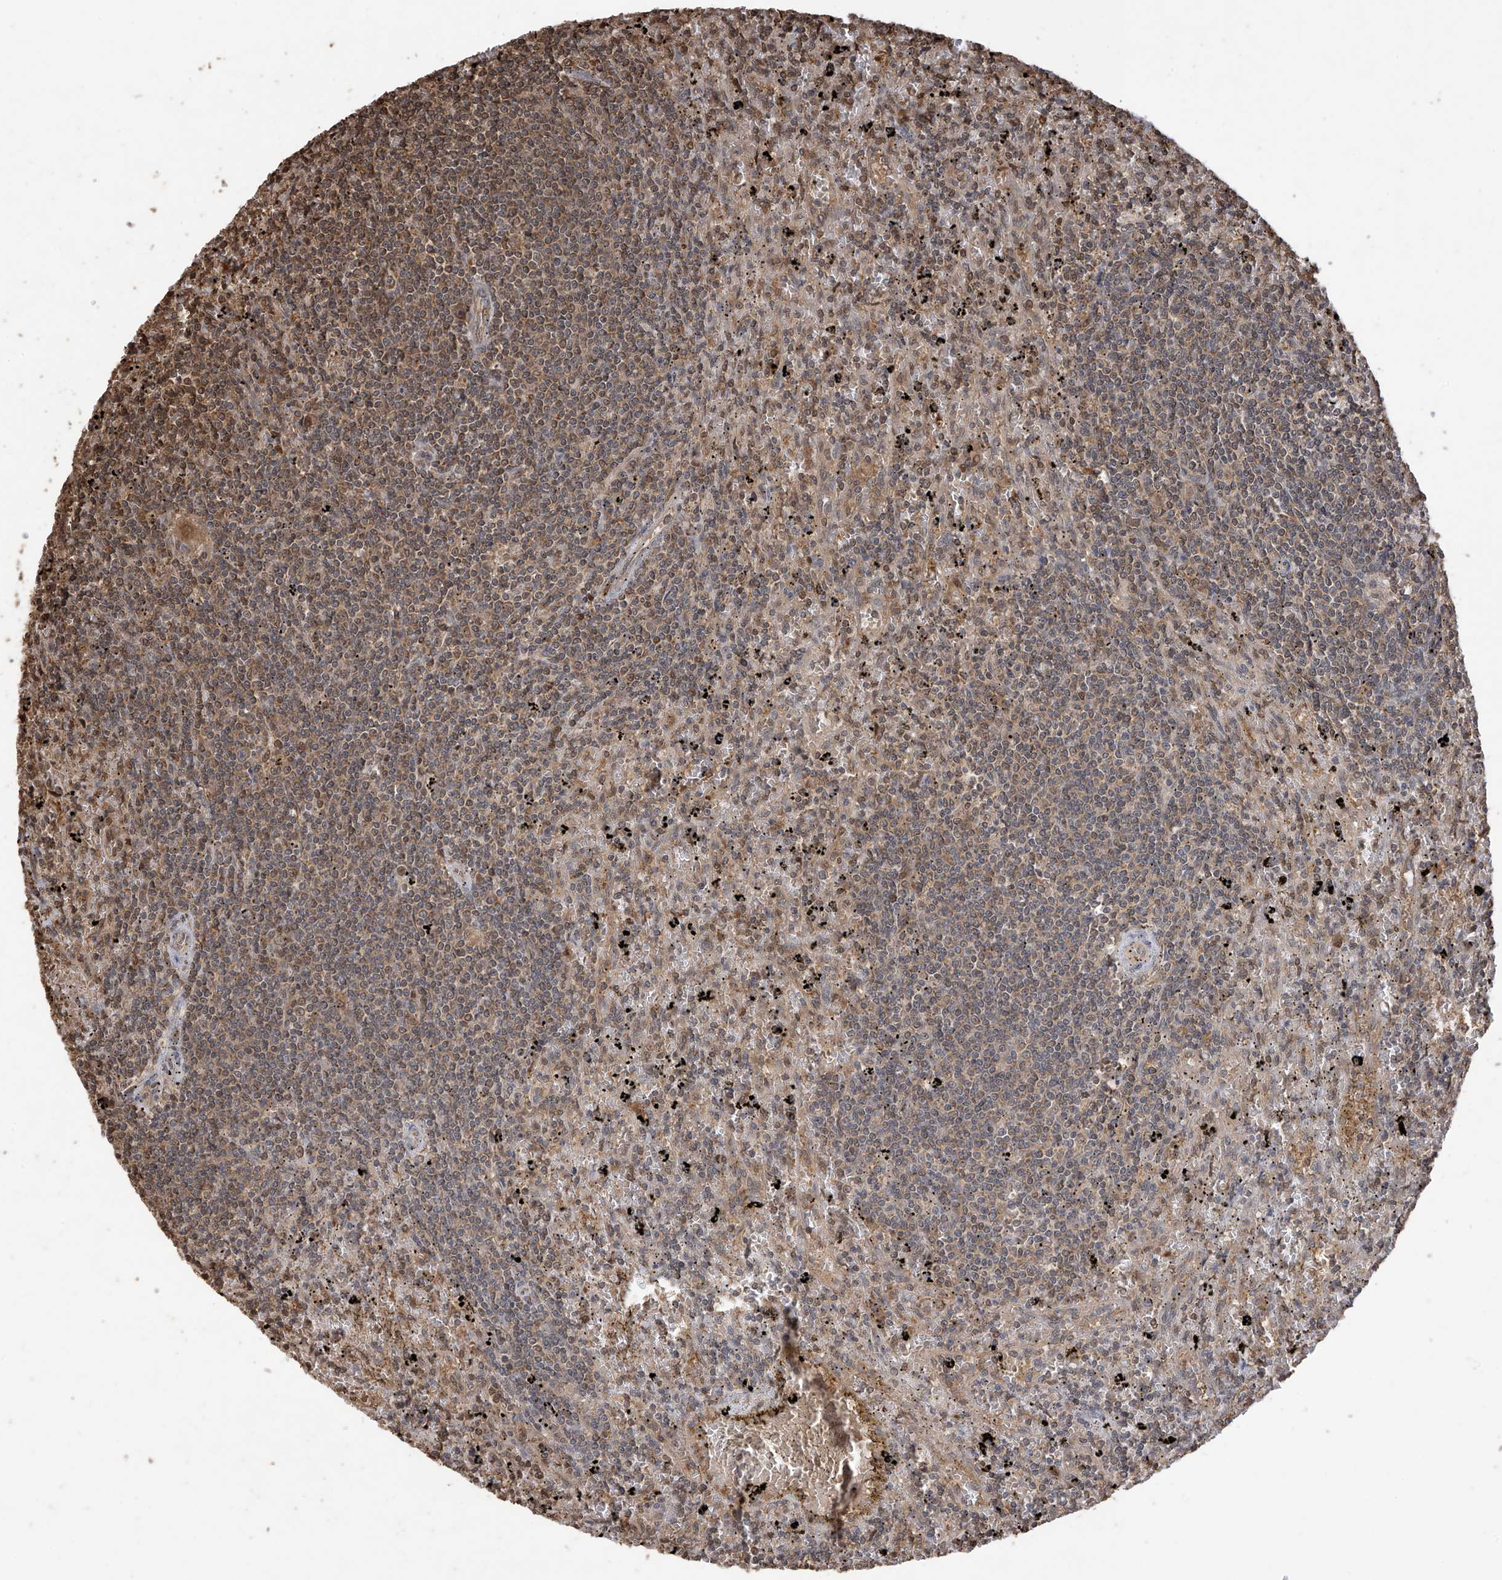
{"staining": {"intensity": "weak", "quantity": "25%-75%", "location": "cytoplasmic/membranous"}, "tissue": "lymphoma", "cell_type": "Tumor cells", "image_type": "cancer", "snomed": [{"axis": "morphology", "description": "Malignant lymphoma, non-Hodgkin's type, Low grade"}, {"axis": "topography", "description": "Spleen"}], "caption": "Lymphoma stained for a protein displays weak cytoplasmic/membranous positivity in tumor cells.", "gene": "PNPT1", "patient": {"sex": "male", "age": 76}}